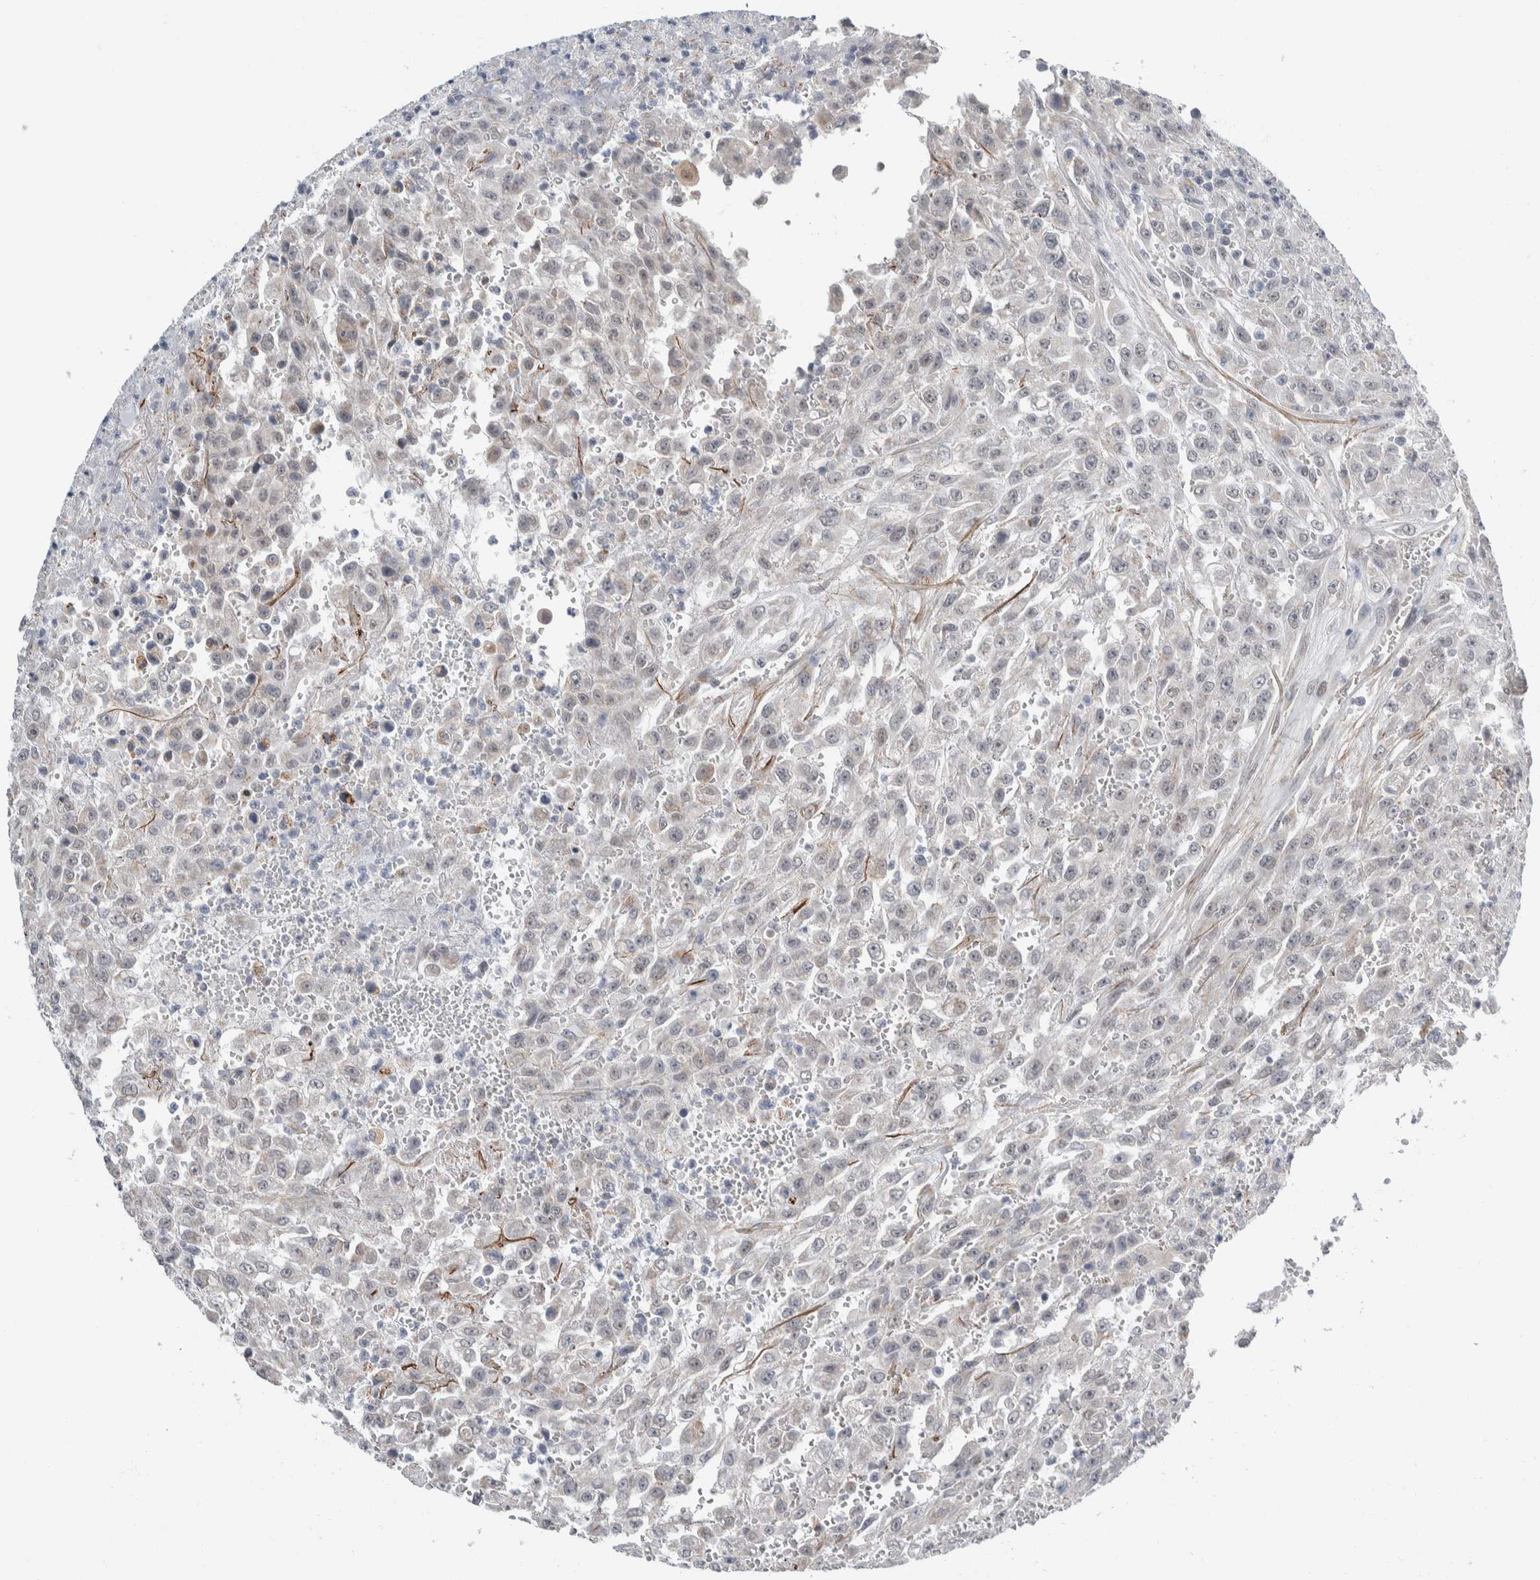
{"staining": {"intensity": "negative", "quantity": "none", "location": "none"}, "tissue": "urothelial cancer", "cell_type": "Tumor cells", "image_type": "cancer", "snomed": [{"axis": "morphology", "description": "Urothelial carcinoma, High grade"}, {"axis": "topography", "description": "Urinary bladder"}], "caption": "An immunohistochemistry (IHC) histopathology image of high-grade urothelial carcinoma is shown. There is no staining in tumor cells of high-grade urothelial carcinoma.", "gene": "SHPK", "patient": {"sex": "male", "age": 46}}